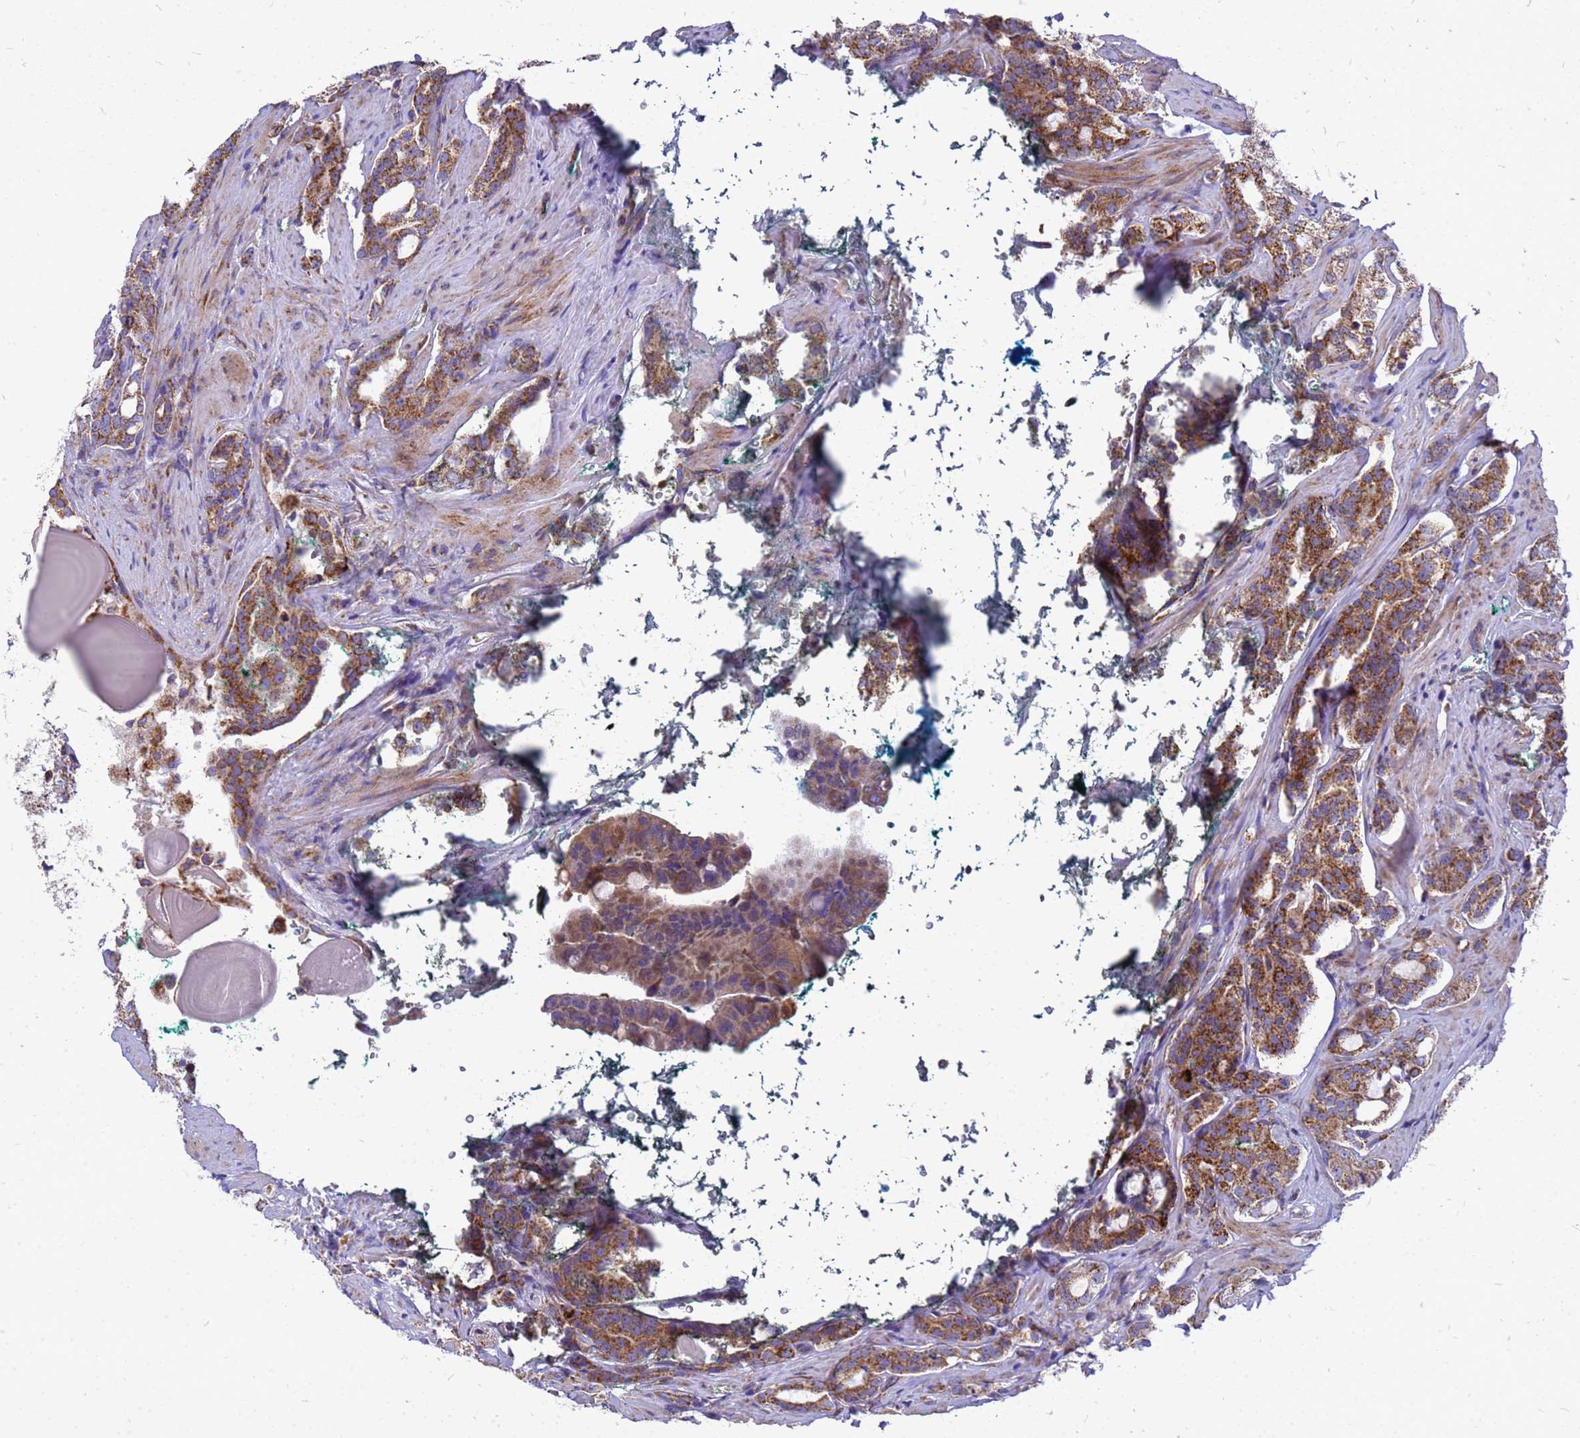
{"staining": {"intensity": "moderate", "quantity": ">75%", "location": "cytoplasmic/membranous"}, "tissue": "prostate cancer", "cell_type": "Tumor cells", "image_type": "cancer", "snomed": [{"axis": "morphology", "description": "Adenocarcinoma, High grade"}, {"axis": "topography", "description": "Prostate"}], "caption": "A medium amount of moderate cytoplasmic/membranous positivity is present in about >75% of tumor cells in adenocarcinoma (high-grade) (prostate) tissue.", "gene": "CMC4", "patient": {"sex": "male", "age": 64}}